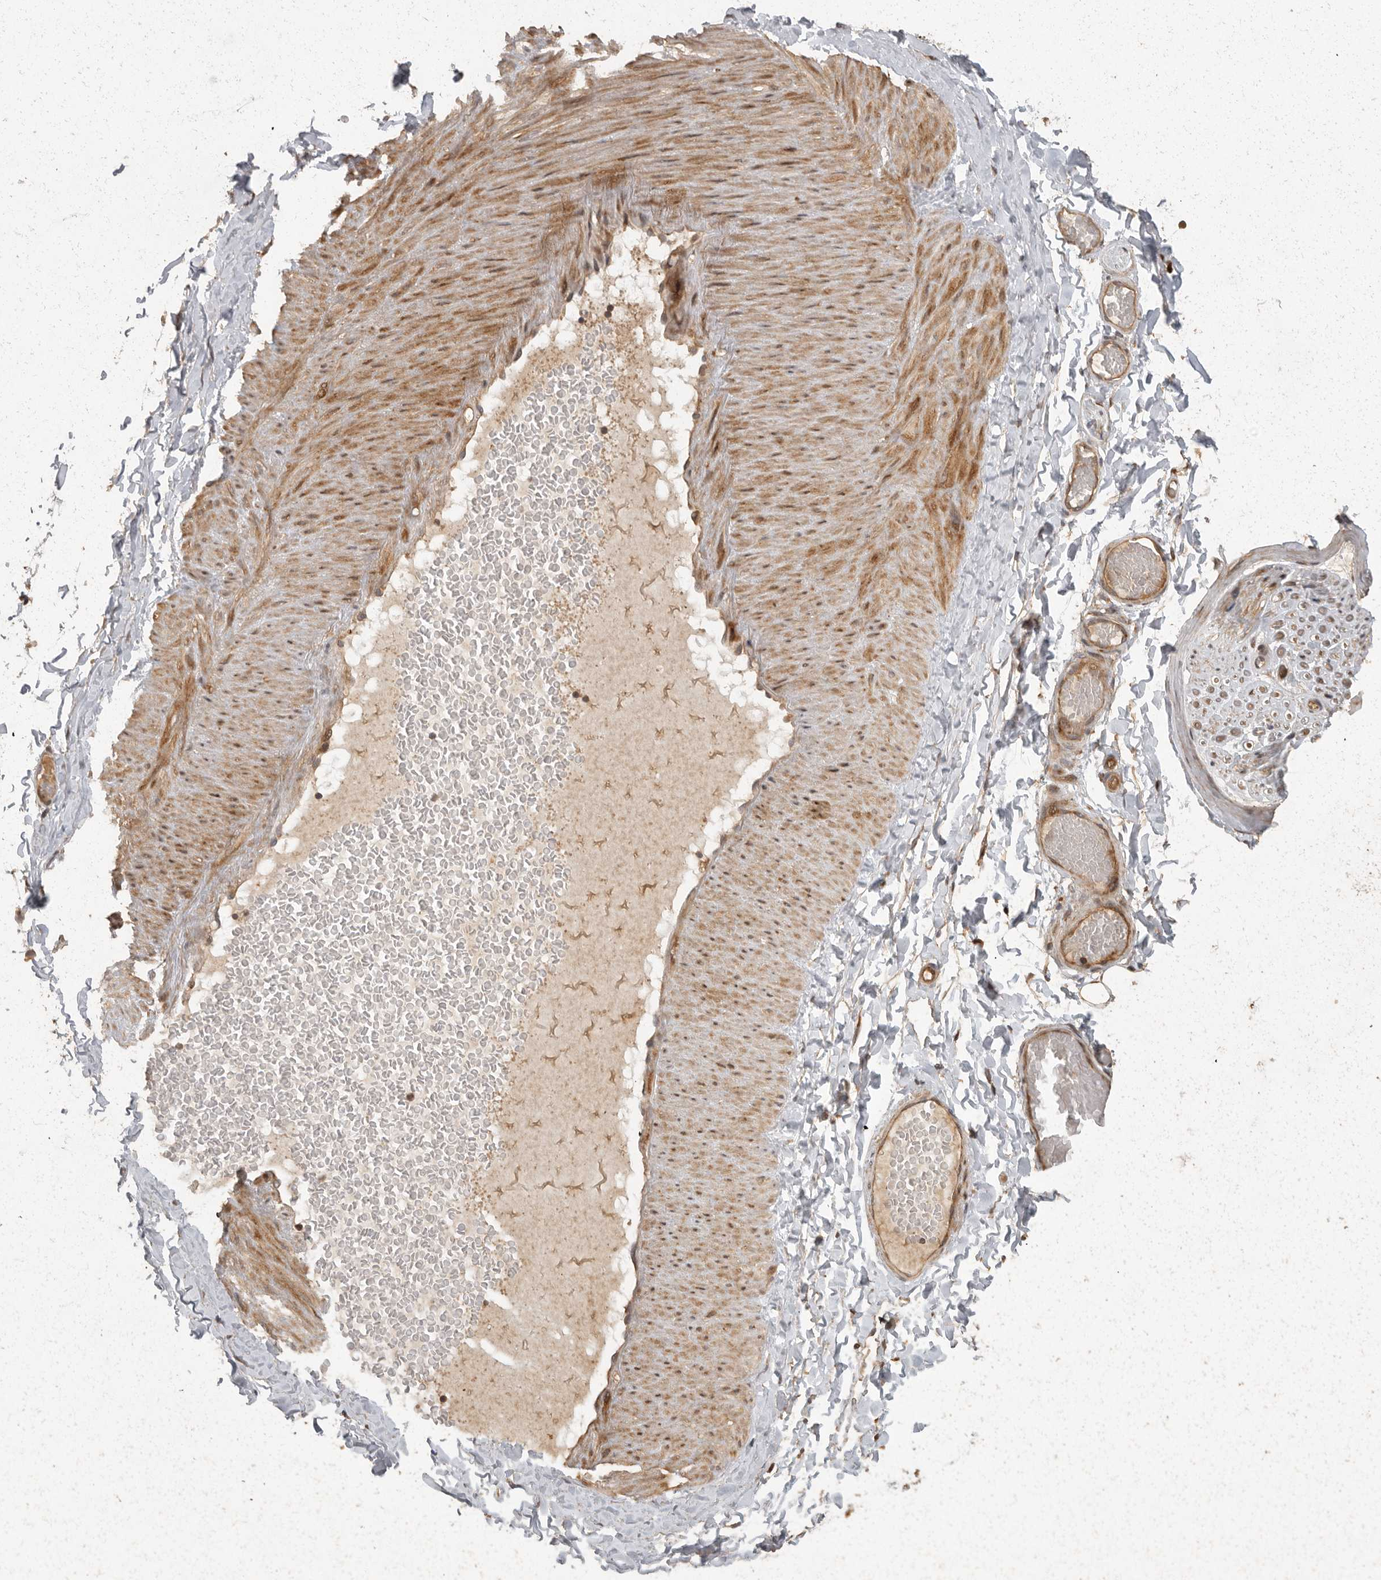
{"staining": {"intensity": "moderate", "quantity": ">75%", "location": "cytoplasmic/membranous"}, "tissue": "adipose tissue", "cell_type": "Adipocytes", "image_type": "normal", "snomed": [{"axis": "morphology", "description": "Normal tissue, NOS"}, {"axis": "topography", "description": "Adipose tissue"}, {"axis": "topography", "description": "Vascular tissue"}, {"axis": "topography", "description": "Peripheral nerve tissue"}], "caption": "This histopathology image reveals immunohistochemistry (IHC) staining of unremarkable adipose tissue, with medium moderate cytoplasmic/membranous staining in about >75% of adipocytes.", "gene": "SWT1", "patient": {"sex": "male", "age": 25}}